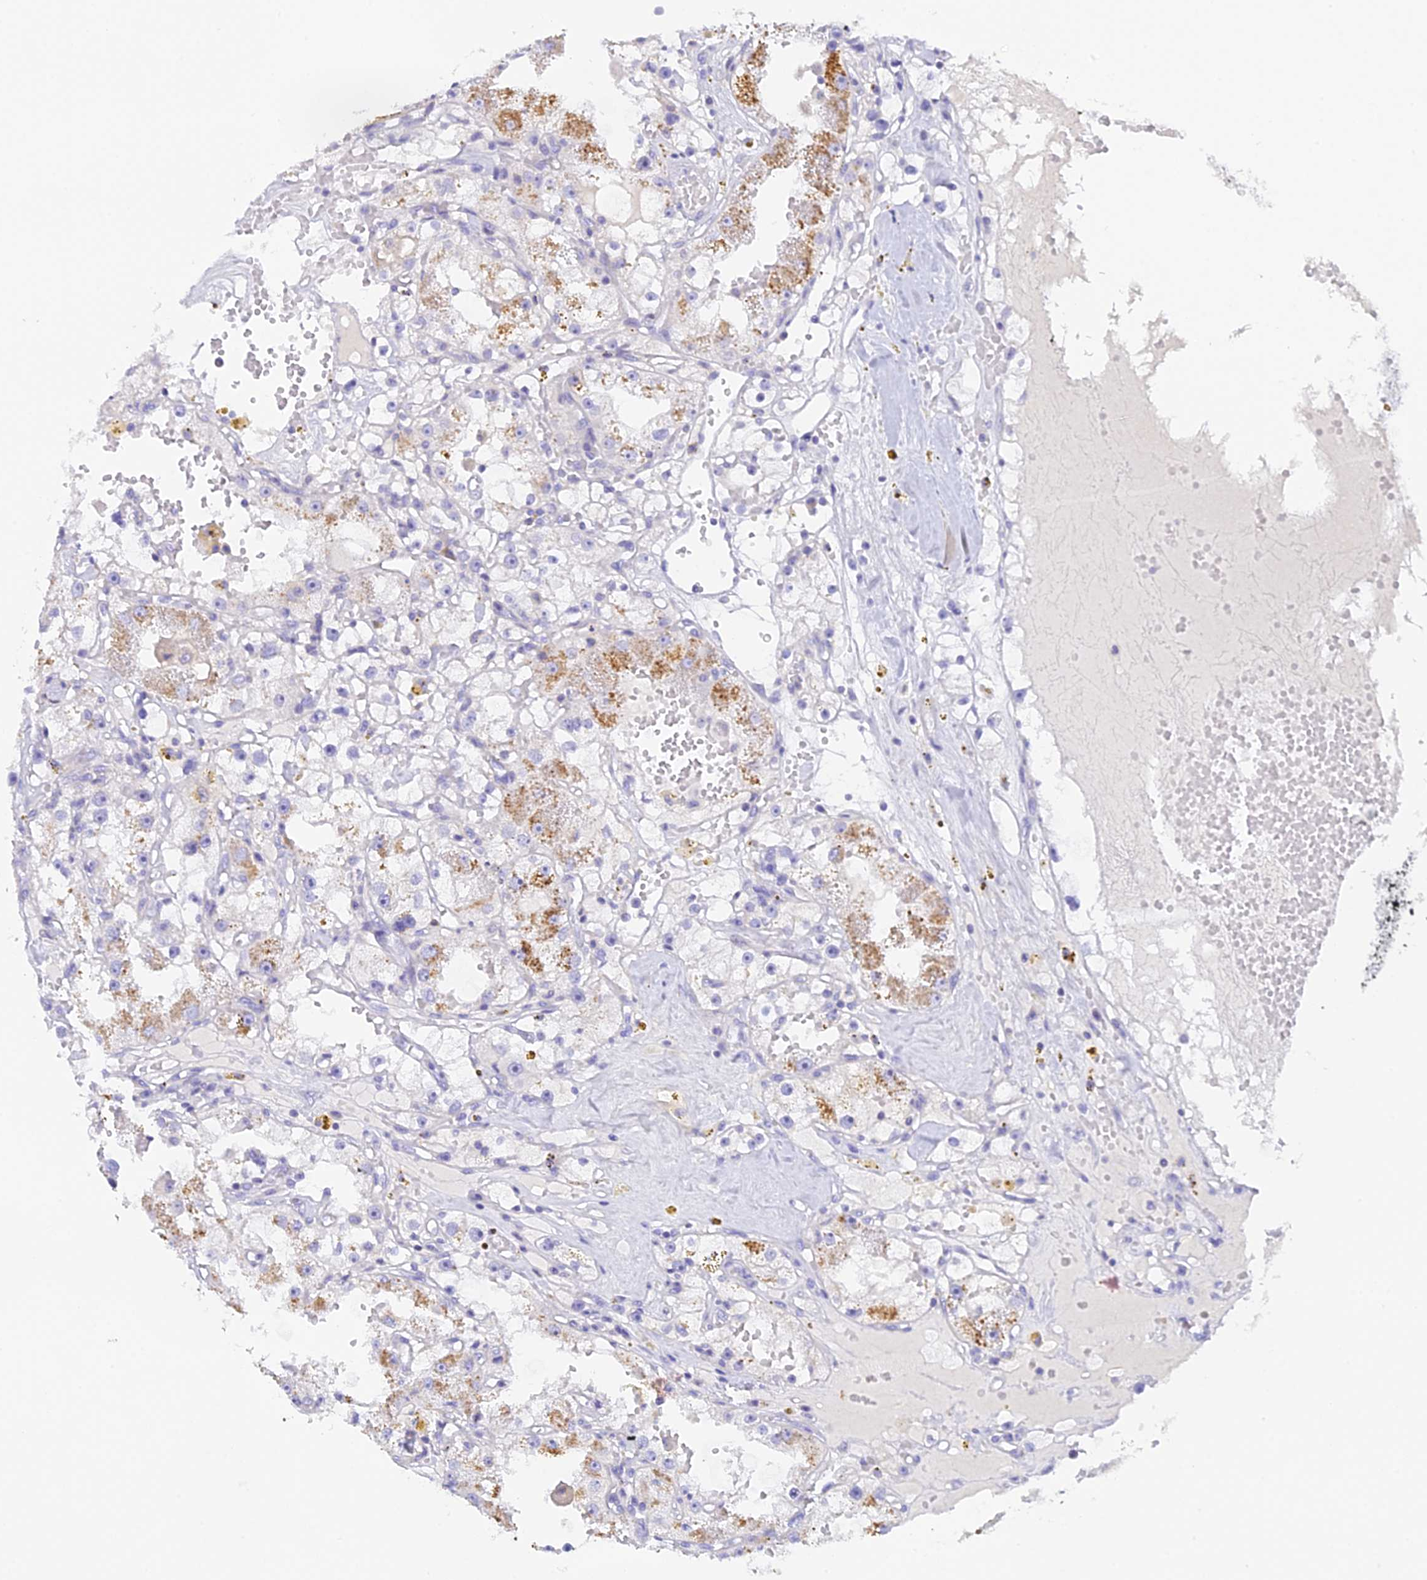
{"staining": {"intensity": "moderate", "quantity": "<25%", "location": "cytoplasmic/membranous"}, "tissue": "renal cancer", "cell_type": "Tumor cells", "image_type": "cancer", "snomed": [{"axis": "morphology", "description": "Adenocarcinoma, NOS"}, {"axis": "topography", "description": "Kidney"}], "caption": "The immunohistochemical stain labels moderate cytoplasmic/membranous positivity in tumor cells of adenocarcinoma (renal) tissue.", "gene": "C12orf29", "patient": {"sex": "male", "age": 56}}